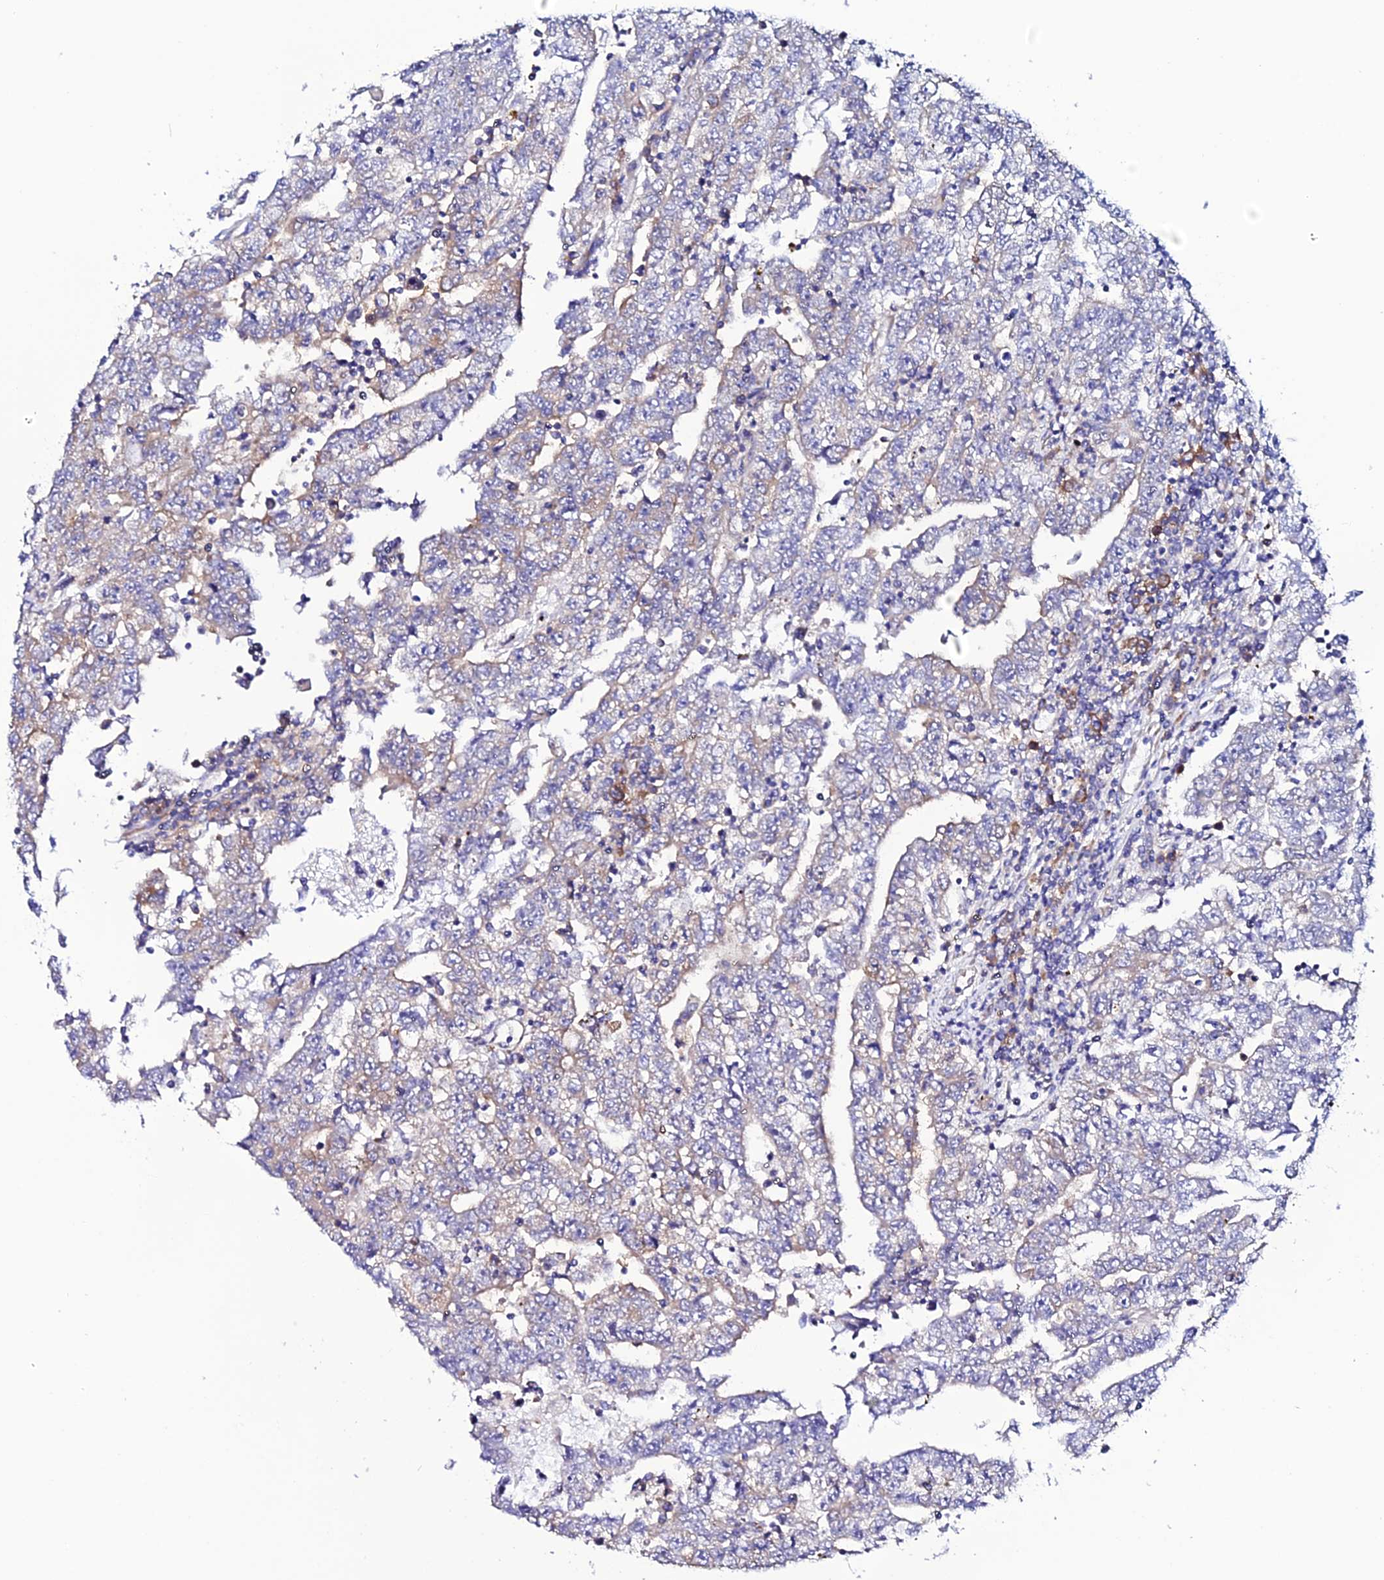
{"staining": {"intensity": "moderate", "quantity": "<25%", "location": "cytoplasmic/membranous"}, "tissue": "testis cancer", "cell_type": "Tumor cells", "image_type": "cancer", "snomed": [{"axis": "morphology", "description": "Carcinoma, Embryonal, NOS"}, {"axis": "topography", "description": "Testis"}], "caption": "Brown immunohistochemical staining in testis cancer exhibits moderate cytoplasmic/membranous staining in about <25% of tumor cells.", "gene": "EEF1G", "patient": {"sex": "male", "age": 25}}